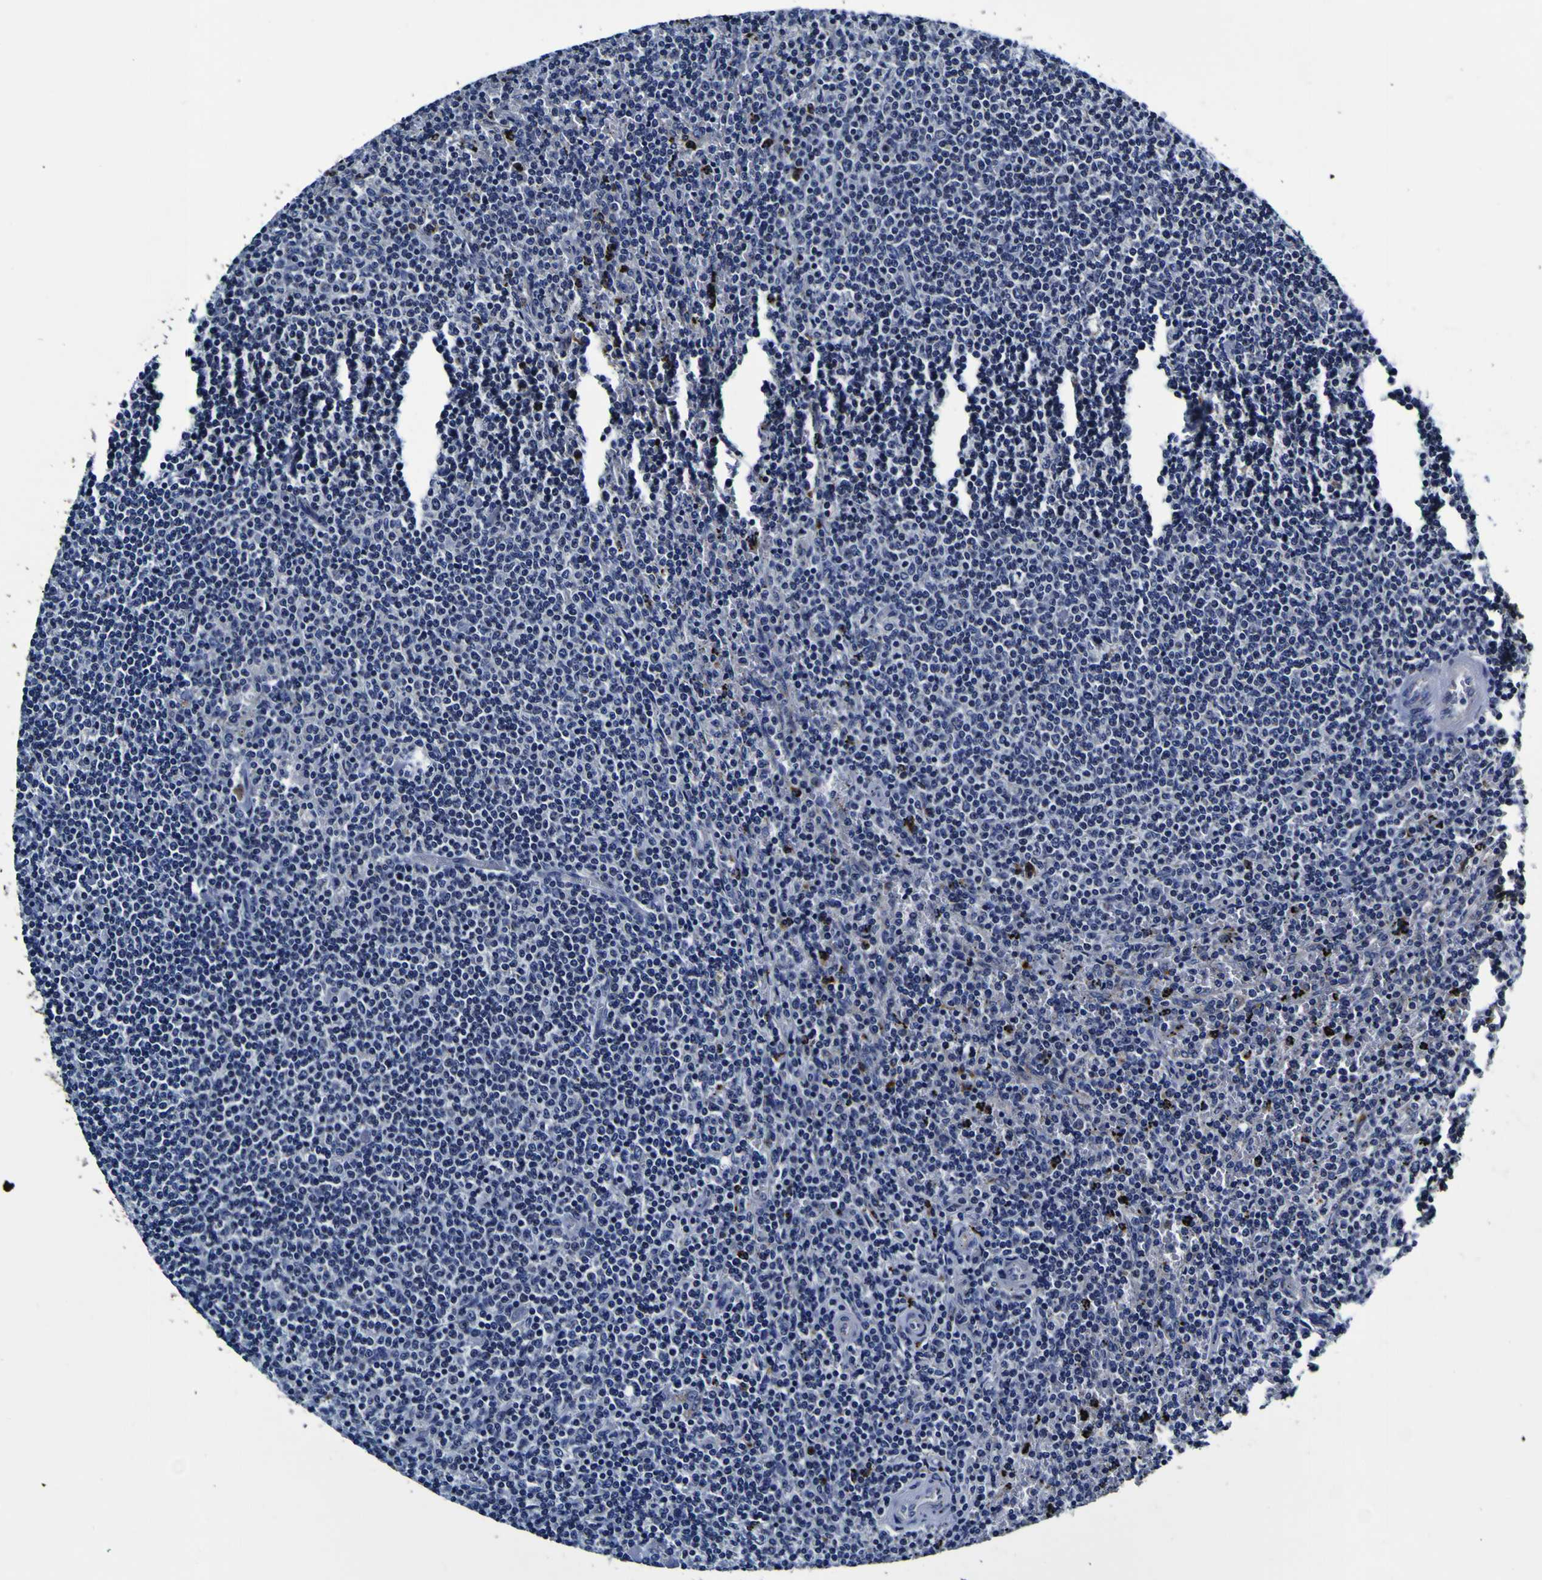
{"staining": {"intensity": "negative", "quantity": "none", "location": "none"}, "tissue": "lymphoma", "cell_type": "Tumor cells", "image_type": "cancer", "snomed": [{"axis": "morphology", "description": "Malignant lymphoma, non-Hodgkin's type, Low grade"}, {"axis": "topography", "description": "Spleen"}], "caption": "The micrograph exhibits no significant expression in tumor cells of low-grade malignant lymphoma, non-Hodgkin's type.", "gene": "PANK4", "patient": {"sex": "female", "age": 50}}